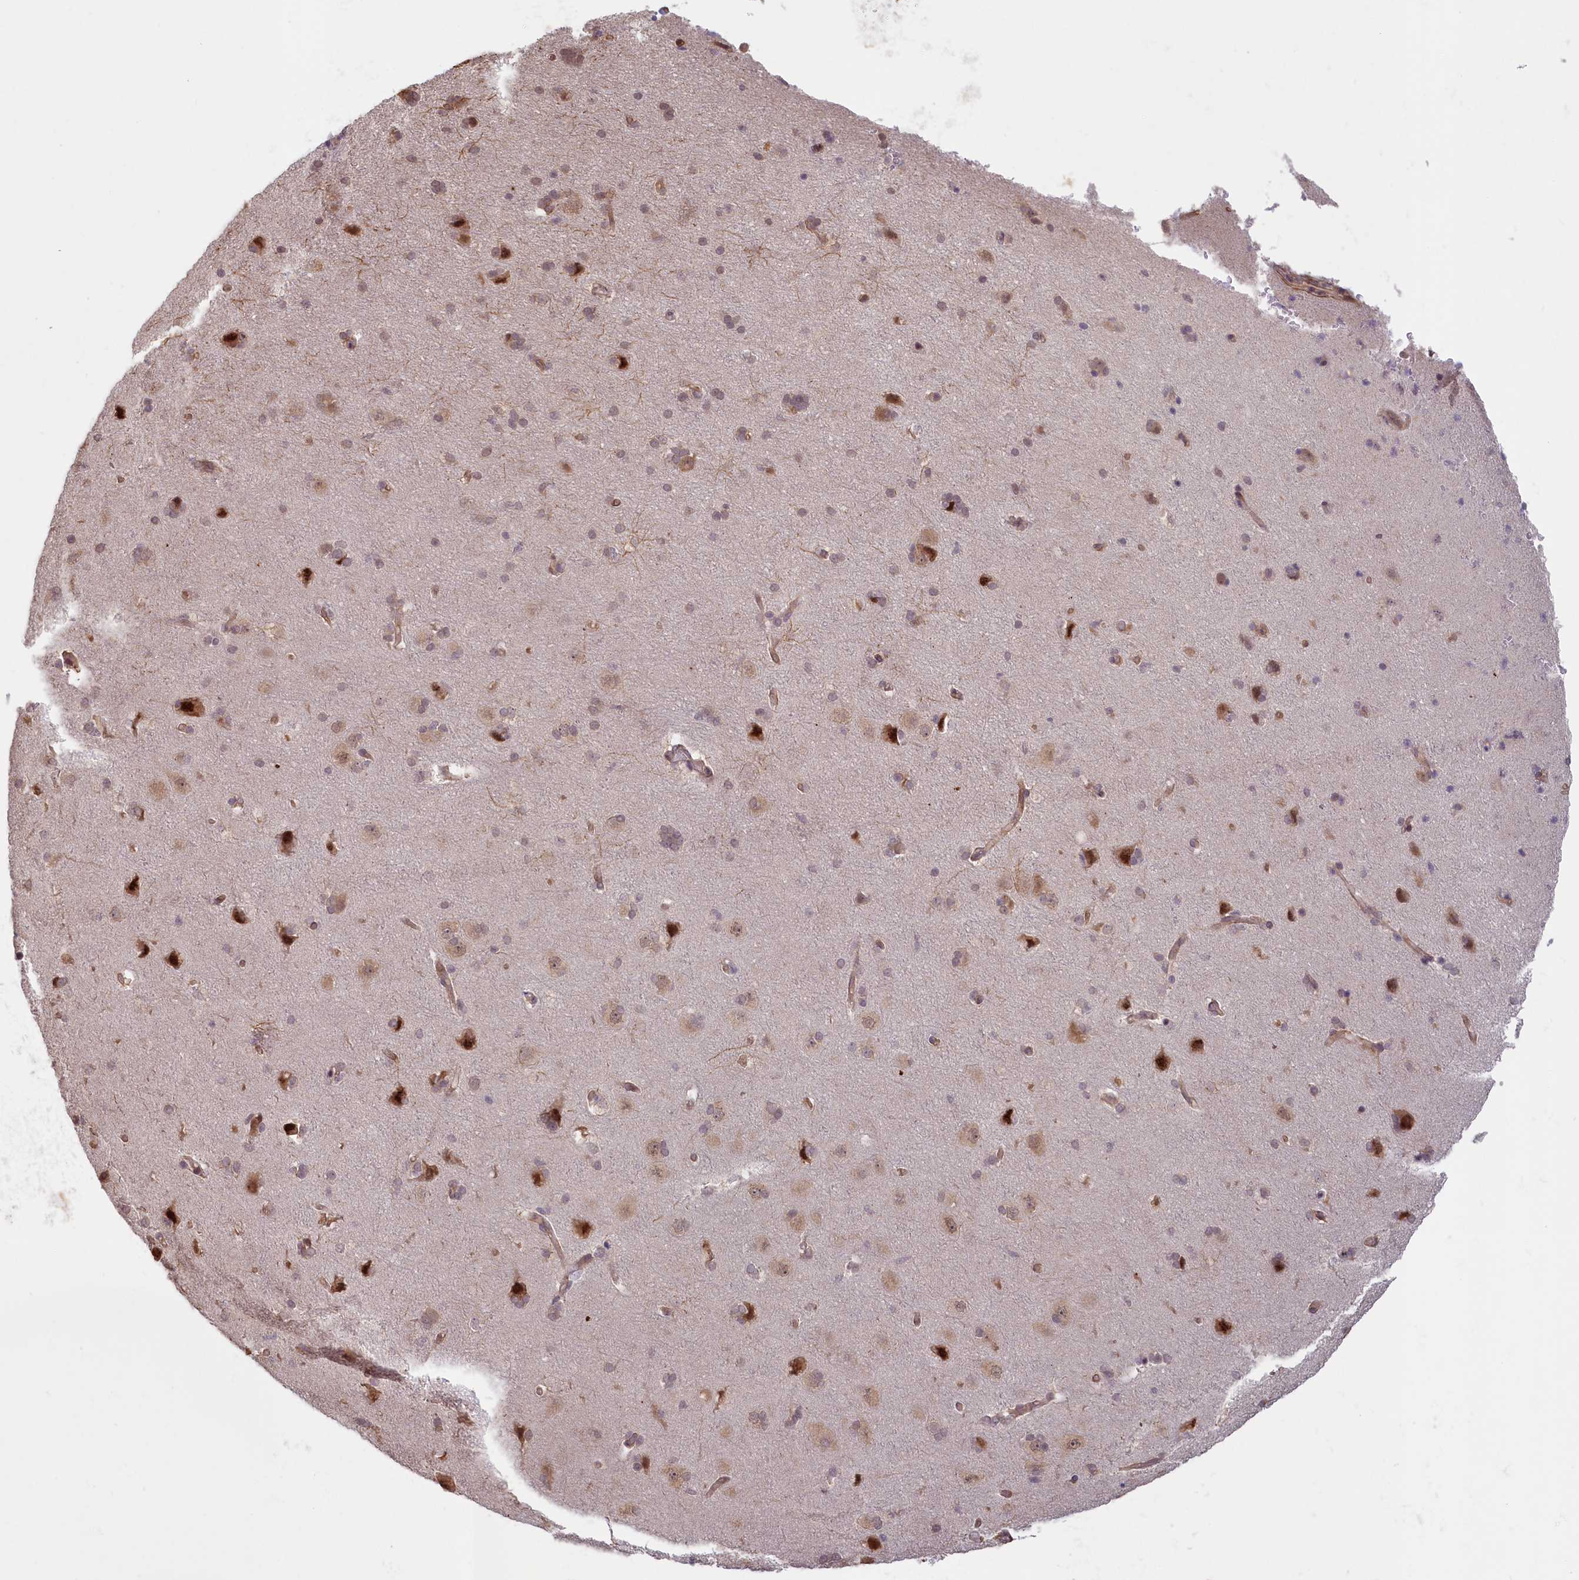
{"staining": {"intensity": "moderate", "quantity": "25%-75%", "location": "cytoplasmic/membranous,nuclear"}, "tissue": "cerebral cortex", "cell_type": "Endothelial cells", "image_type": "normal", "snomed": [{"axis": "morphology", "description": "Normal tissue, NOS"}, {"axis": "topography", "description": "Cerebral cortex"}], "caption": "Unremarkable cerebral cortex demonstrates moderate cytoplasmic/membranous,nuclear positivity in approximately 25%-75% of endothelial cells, visualized by immunohistochemistry.", "gene": "C19orf44", "patient": {"sex": "male", "age": 62}}